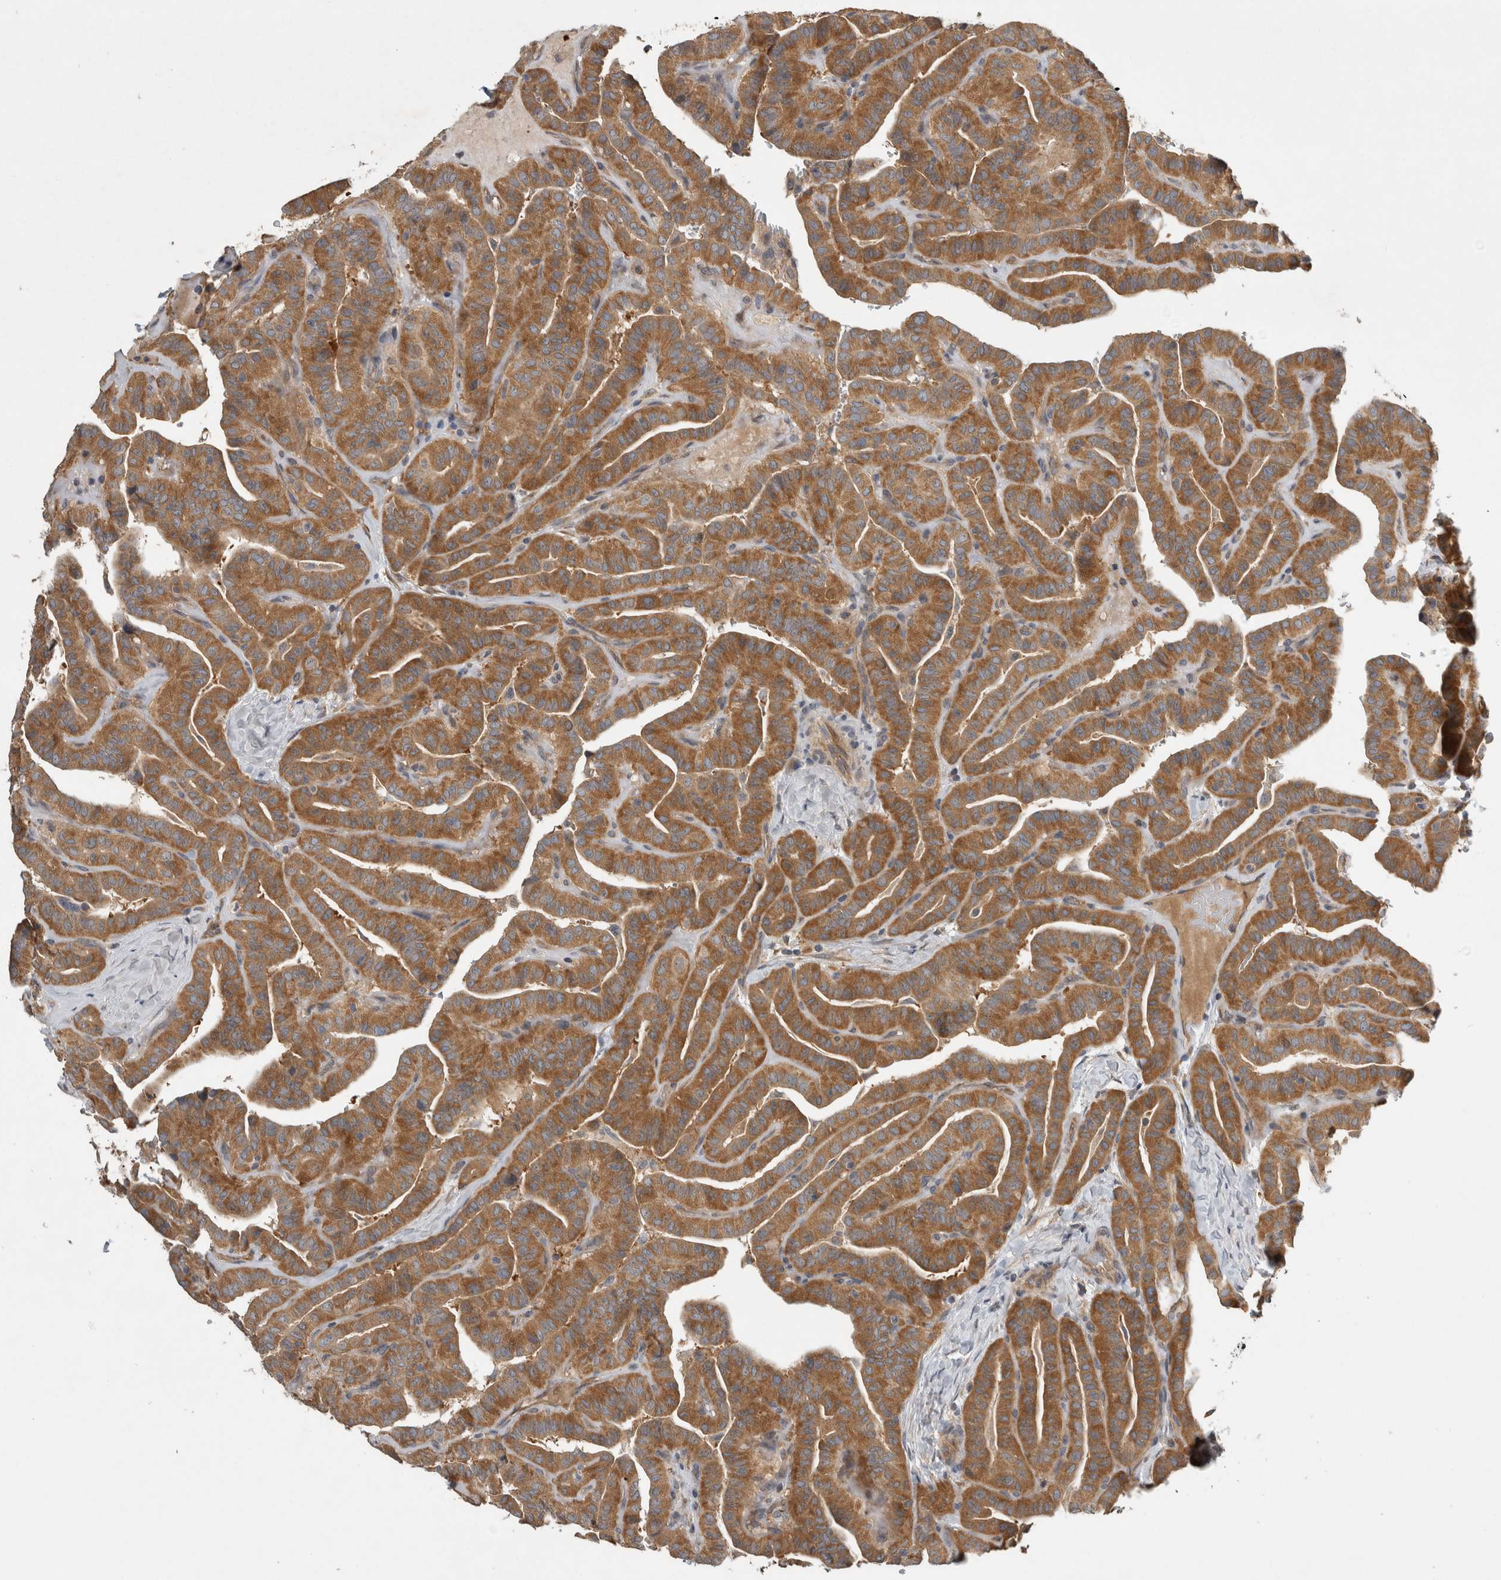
{"staining": {"intensity": "moderate", "quantity": ">75%", "location": "cytoplasmic/membranous"}, "tissue": "thyroid cancer", "cell_type": "Tumor cells", "image_type": "cancer", "snomed": [{"axis": "morphology", "description": "Papillary adenocarcinoma, NOS"}, {"axis": "topography", "description": "Thyroid gland"}], "caption": "Immunohistochemical staining of human papillary adenocarcinoma (thyroid) exhibits medium levels of moderate cytoplasmic/membranous staining in approximately >75% of tumor cells.", "gene": "TRMT61B", "patient": {"sex": "male", "age": 77}}